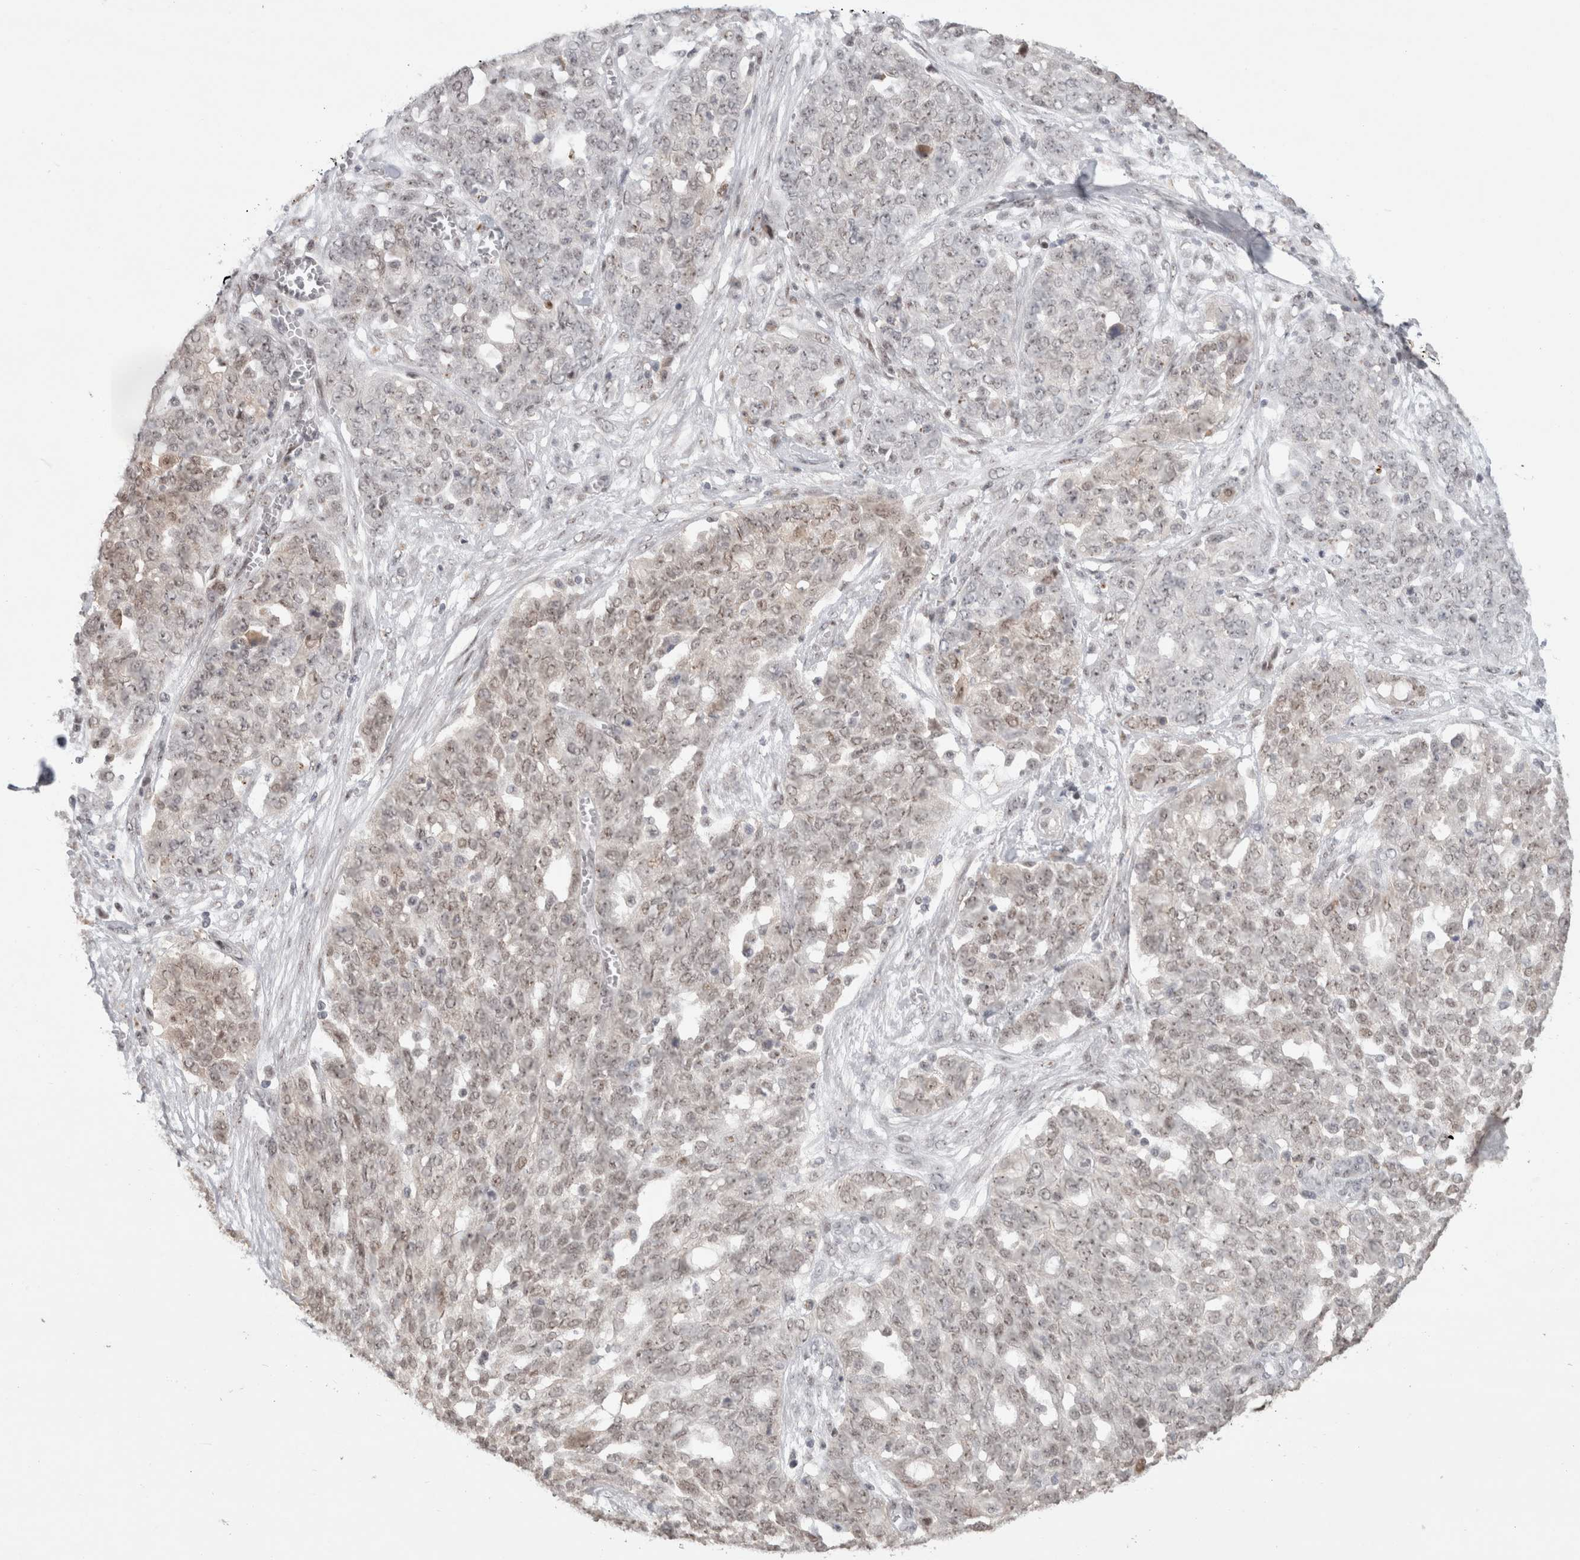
{"staining": {"intensity": "weak", "quantity": "<25%", "location": "nuclear"}, "tissue": "ovarian cancer", "cell_type": "Tumor cells", "image_type": "cancer", "snomed": [{"axis": "morphology", "description": "Cystadenocarcinoma, serous, NOS"}, {"axis": "topography", "description": "Soft tissue"}, {"axis": "topography", "description": "Ovary"}], "caption": "Immunohistochemistry photomicrograph of human serous cystadenocarcinoma (ovarian) stained for a protein (brown), which shows no positivity in tumor cells. Brightfield microscopy of immunohistochemistry stained with DAB (3,3'-diaminobenzidine) (brown) and hematoxylin (blue), captured at high magnification.", "gene": "SENP6", "patient": {"sex": "female", "age": 57}}